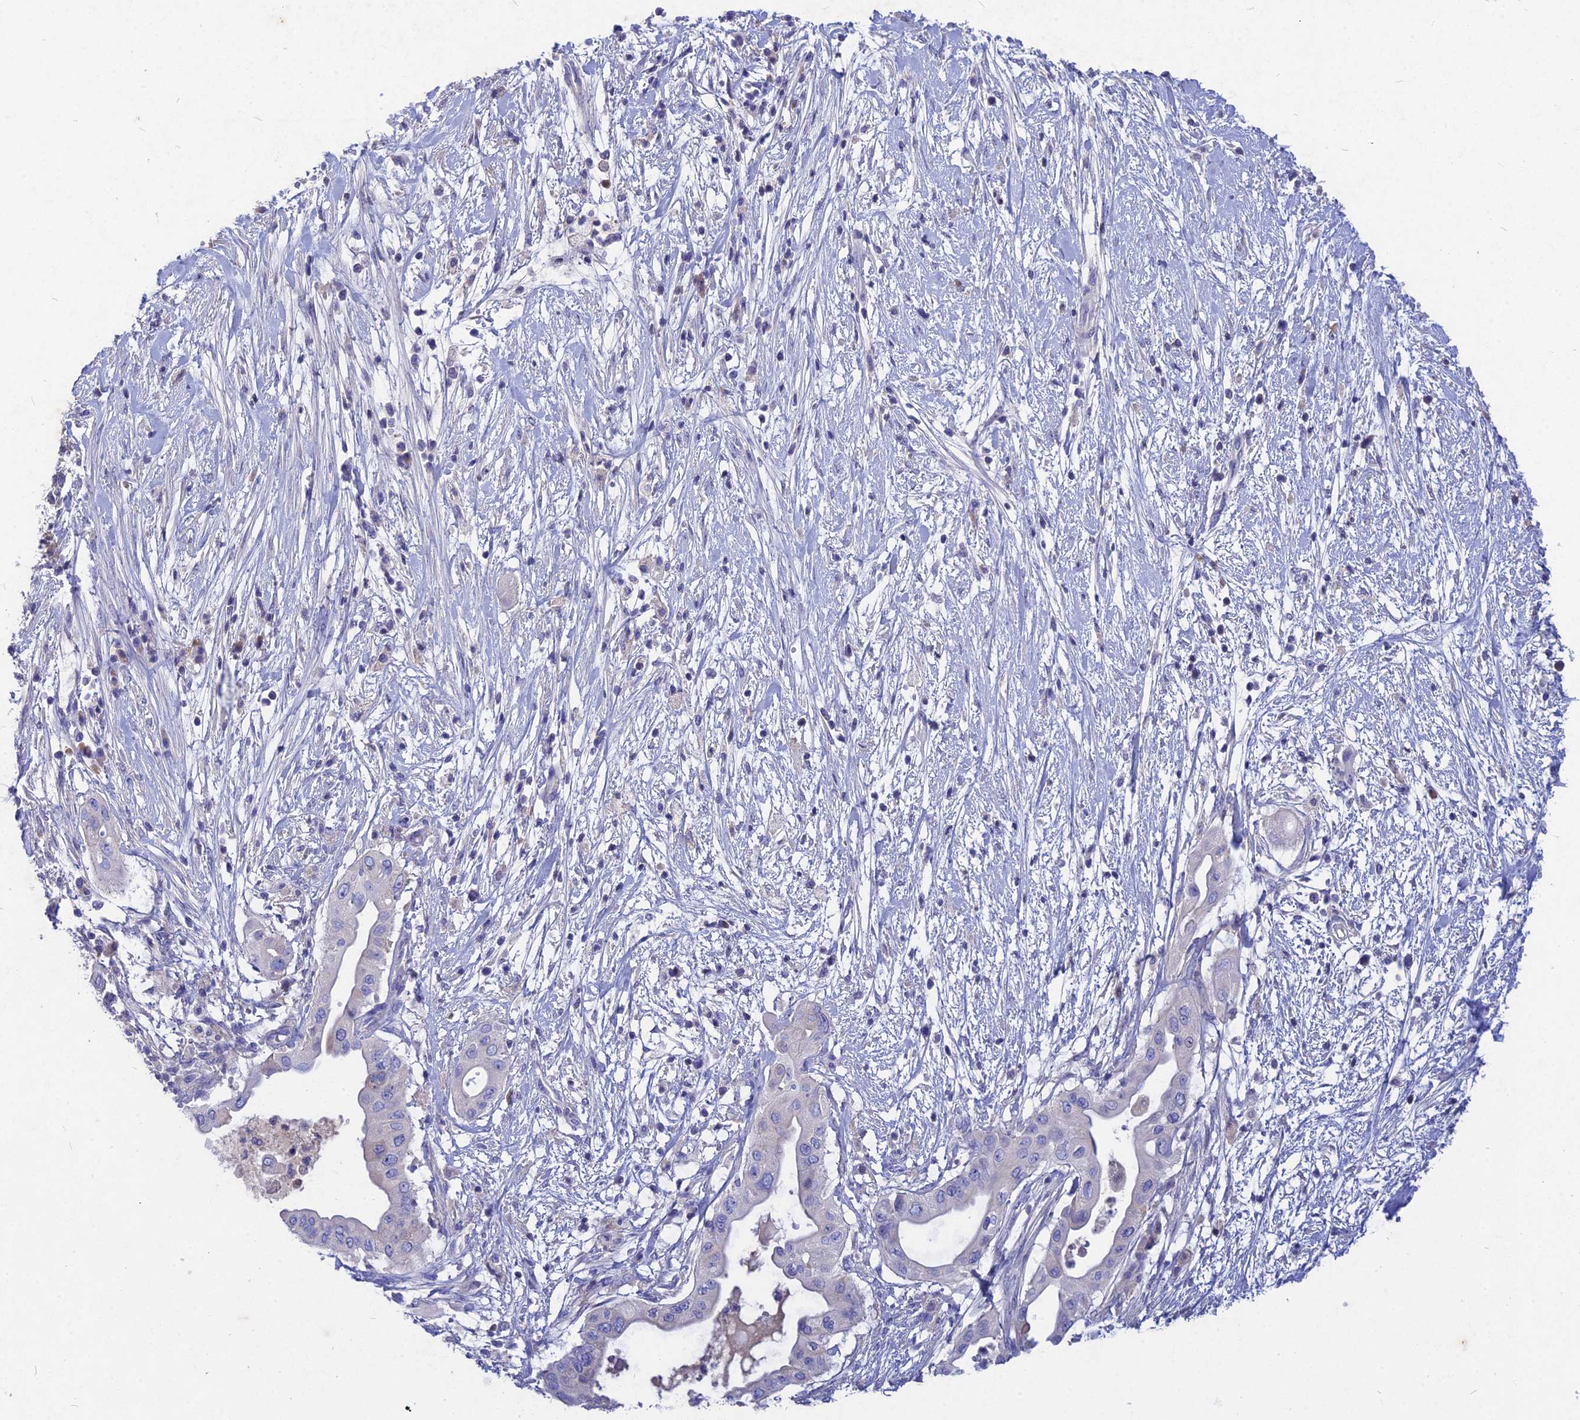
{"staining": {"intensity": "negative", "quantity": "none", "location": "none"}, "tissue": "pancreatic cancer", "cell_type": "Tumor cells", "image_type": "cancer", "snomed": [{"axis": "morphology", "description": "Adenocarcinoma, NOS"}, {"axis": "topography", "description": "Pancreas"}], "caption": "IHC micrograph of human pancreatic adenocarcinoma stained for a protein (brown), which shows no expression in tumor cells. (Stains: DAB IHC with hematoxylin counter stain, Microscopy: brightfield microscopy at high magnification).", "gene": "DEFB119", "patient": {"sex": "male", "age": 68}}